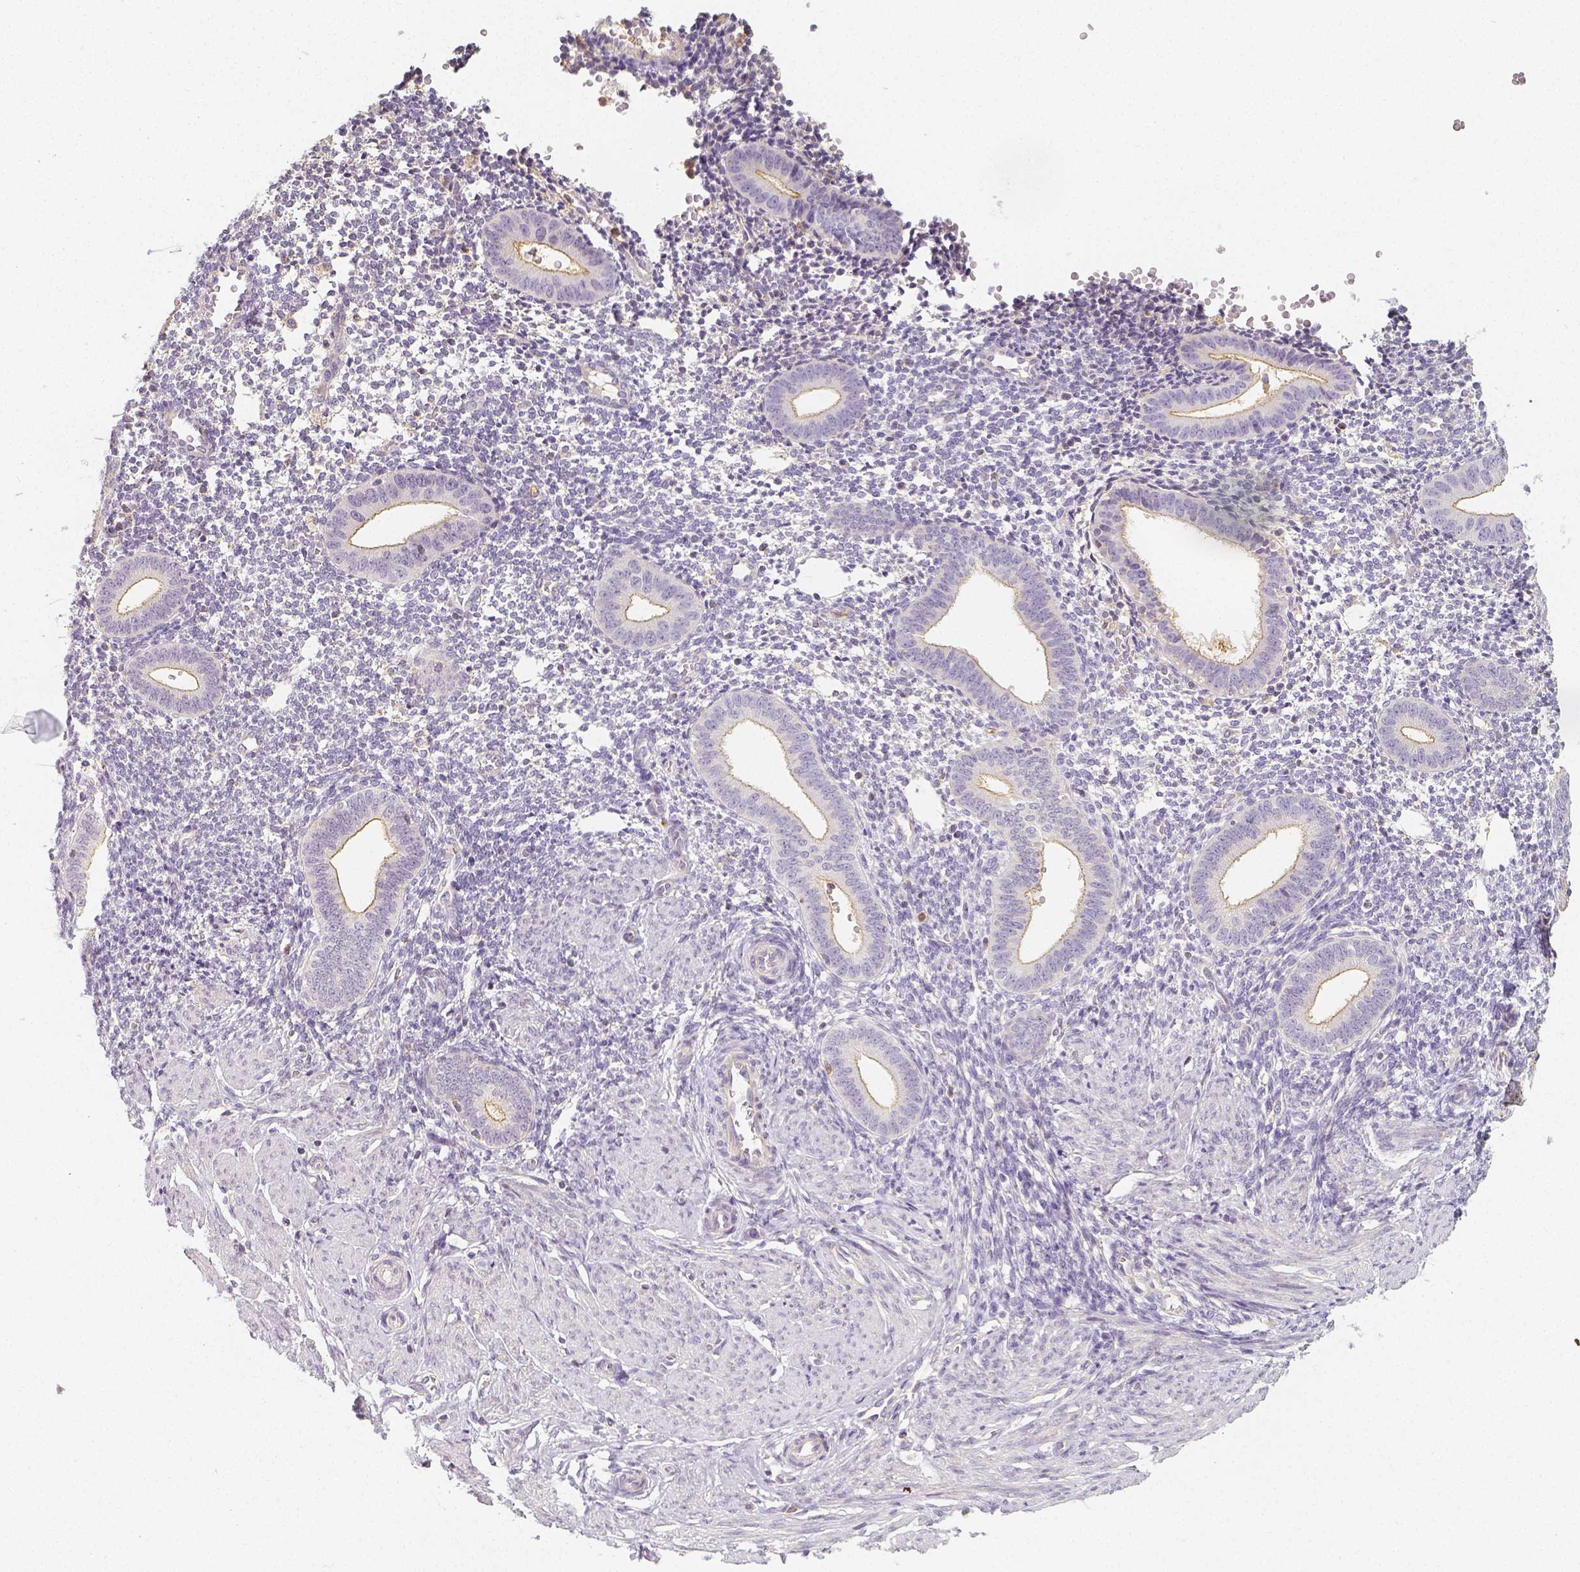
{"staining": {"intensity": "negative", "quantity": "none", "location": "none"}, "tissue": "endometrium", "cell_type": "Cells in endometrial stroma", "image_type": "normal", "snomed": [{"axis": "morphology", "description": "Normal tissue, NOS"}, {"axis": "topography", "description": "Endometrium"}], "caption": "Photomicrograph shows no significant protein expression in cells in endometrial stroma of benign endometrium. (Brightfield microscopy of DAB immunohistochemistry (IHC) at high magnification).", "gene": "PTPRJ", "patient": {"sex": "female", "age": 40}}